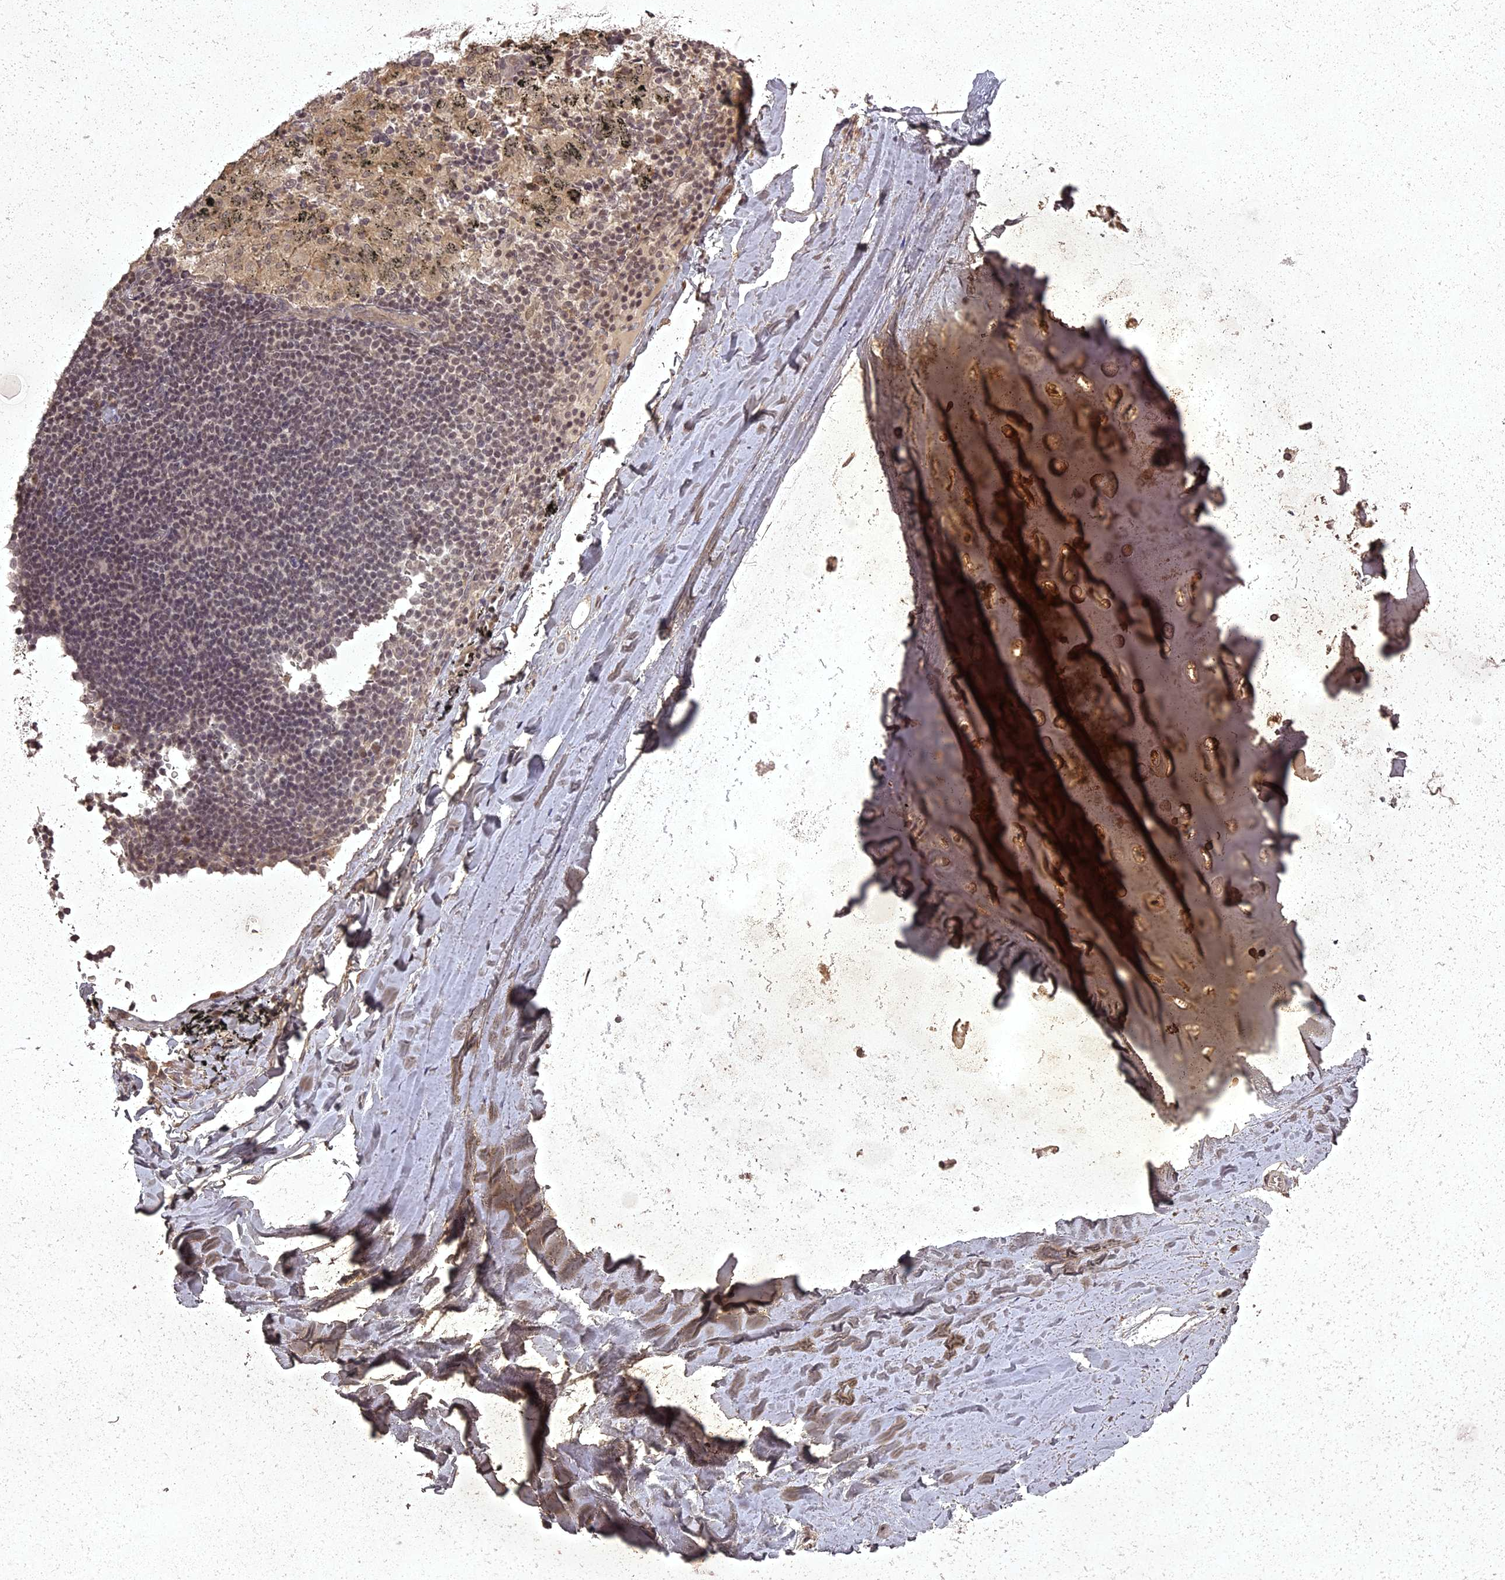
{"staining": {"intensity": "moderate", "quantity": ">75%", "location": "cytoplasmic/membranous"}, "tissue": "adipose tissue", "cell_type": "Adipocytes", "image_type": "normal", "snomed": [{"axis": "morphology", "description": "Normal tissue, NOS"}, {"axis": "topography", "description": "Lymph node"}, {"axis": "topography", "description": "Bronchus"}], "caption": "A brown stain highlights moderate cytoplasmic/membranous staining of a protein in adipocytes of normal human adipose tissue.", "gene": "ING5", "patient": {"sex": "male", "age": 63}}